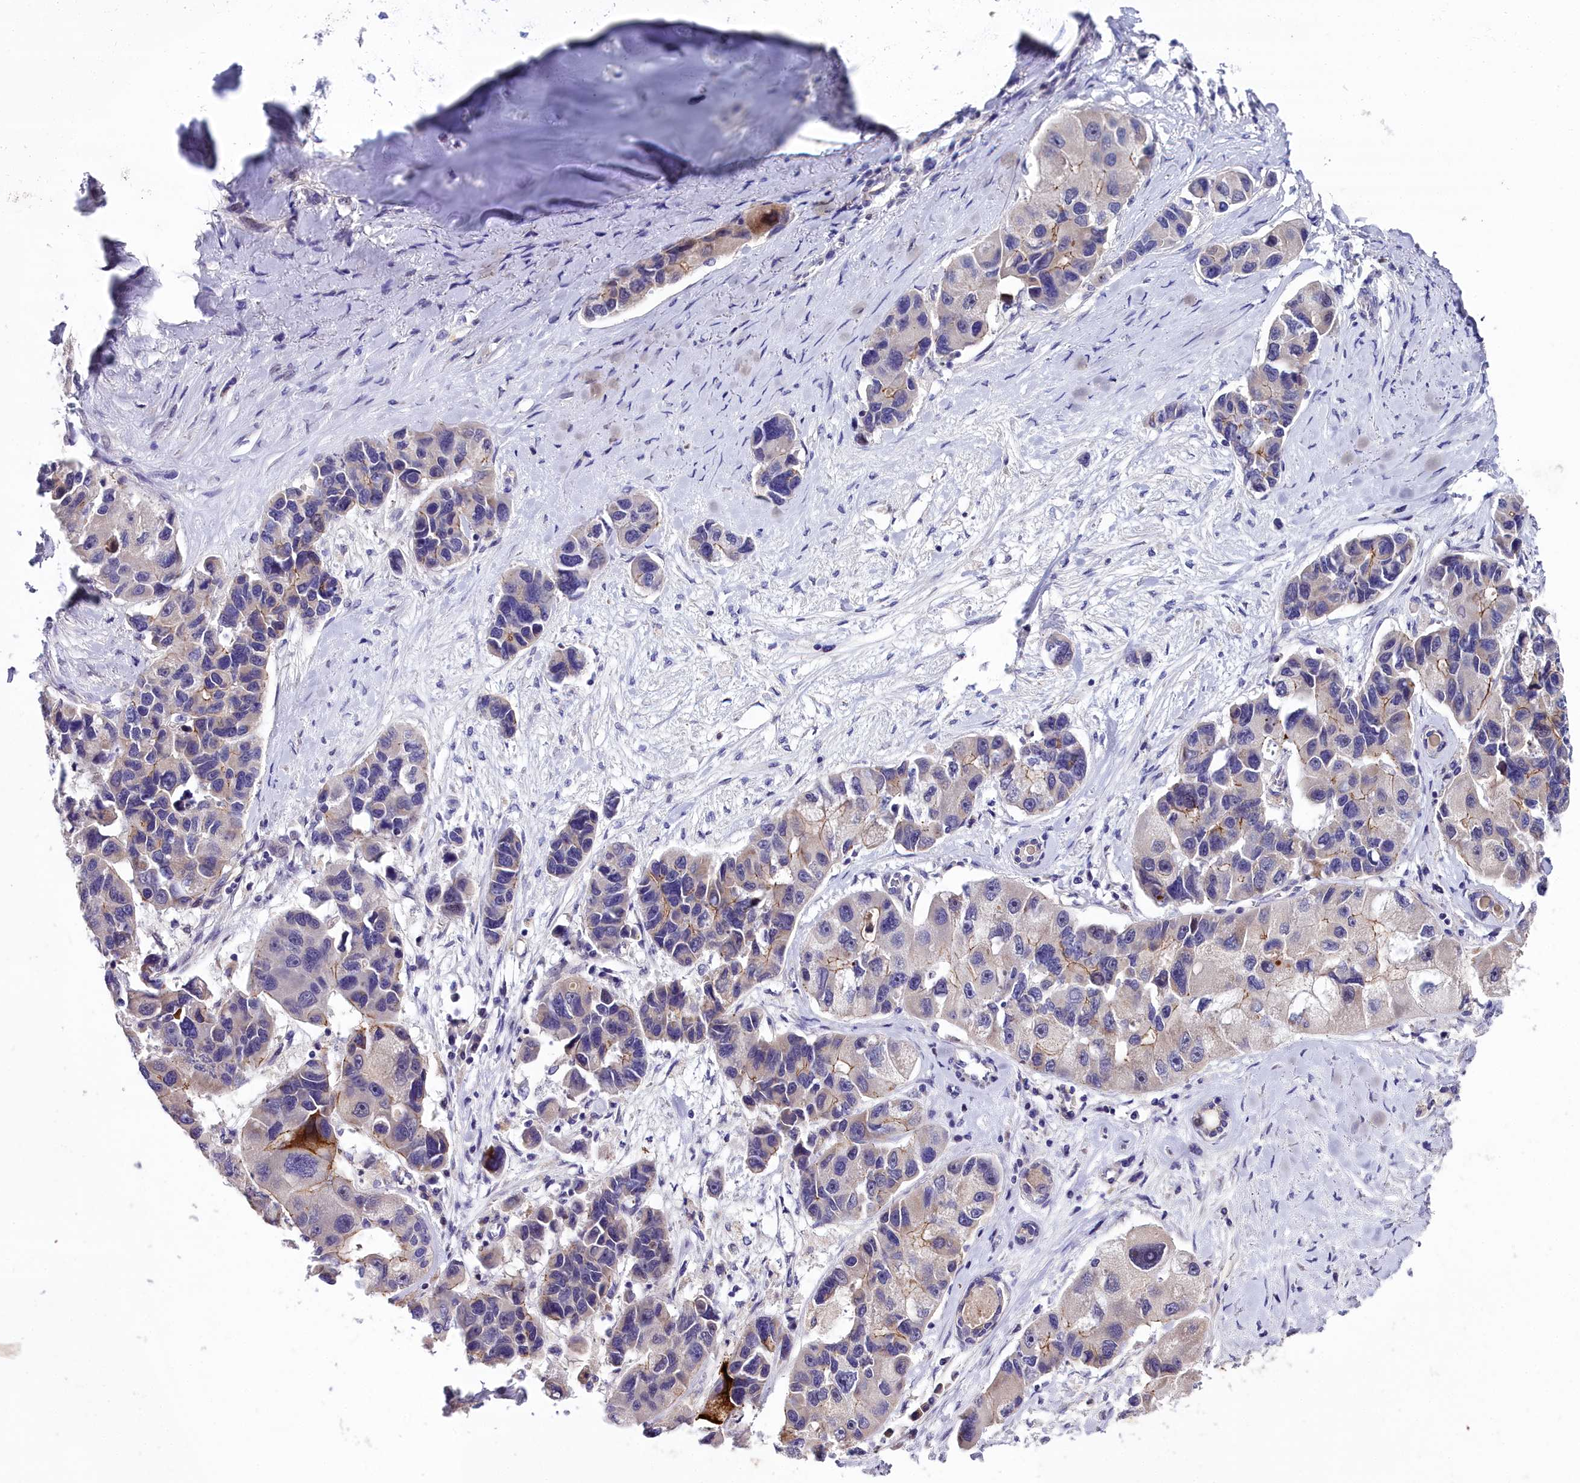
{"staining": {"intensity": "weak", "quantity": "25%-75%", "location": "cytoplasmic/membranous"}, "tissue": "lung cancer", "cell_type": "Tumor cells", "image_type": "cancer", "snomed": [{"axis": "morphology", "description": "Adenocarcinoma, NOS"}, {"axis": "topography", "description": "Lung"}], "caption": "A low amount of weak cytoplasmic/membranous positivity is present in approximately 25%-75% of tumor cells in adenocarcinoma (lung) tissue. (DAB IHC, brown staining for protein, blue staining for nuclei).", "gene": "NT5M", "patient": {"sex": "female", "age": 54}}